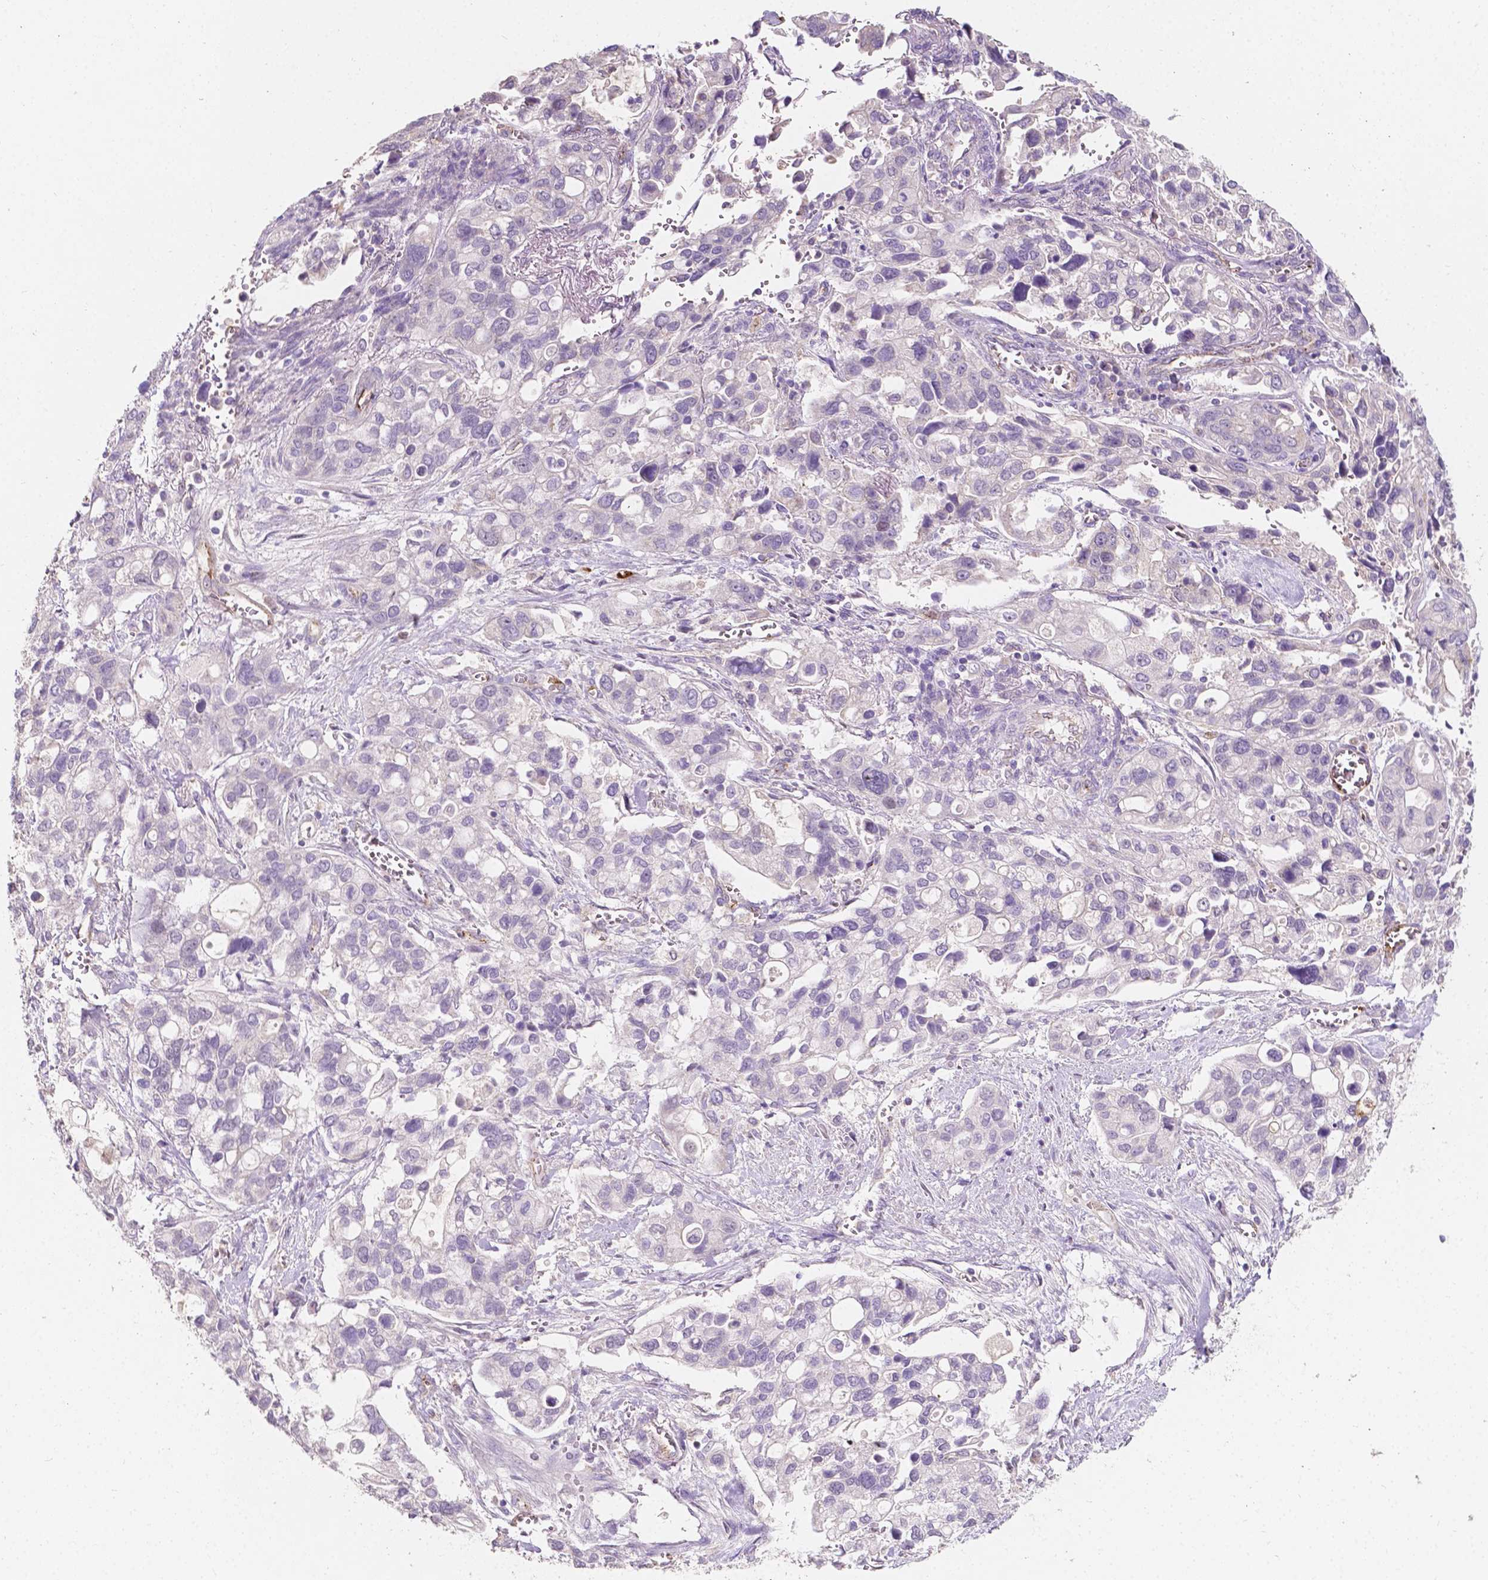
{"staining": {"intensity": "negative", "quantity": "none", "location": "none"}, "tissue": "stomach cancer", "cell_type": "Tumor cells", "image_type": "cancer", "snomed": [{"axis": "morphology", "description": "Adenocarcinoma, NOS"}, {"axis": "topography", "description": "Stomach, upper"}], "caption": "IHC photomicrograph of stomach cancer stained for a protein (brown), which demonstrates no positivity in tumor cells.", "gene": "SLC22A4", "patient": {"sex": "female", "age": 81}}